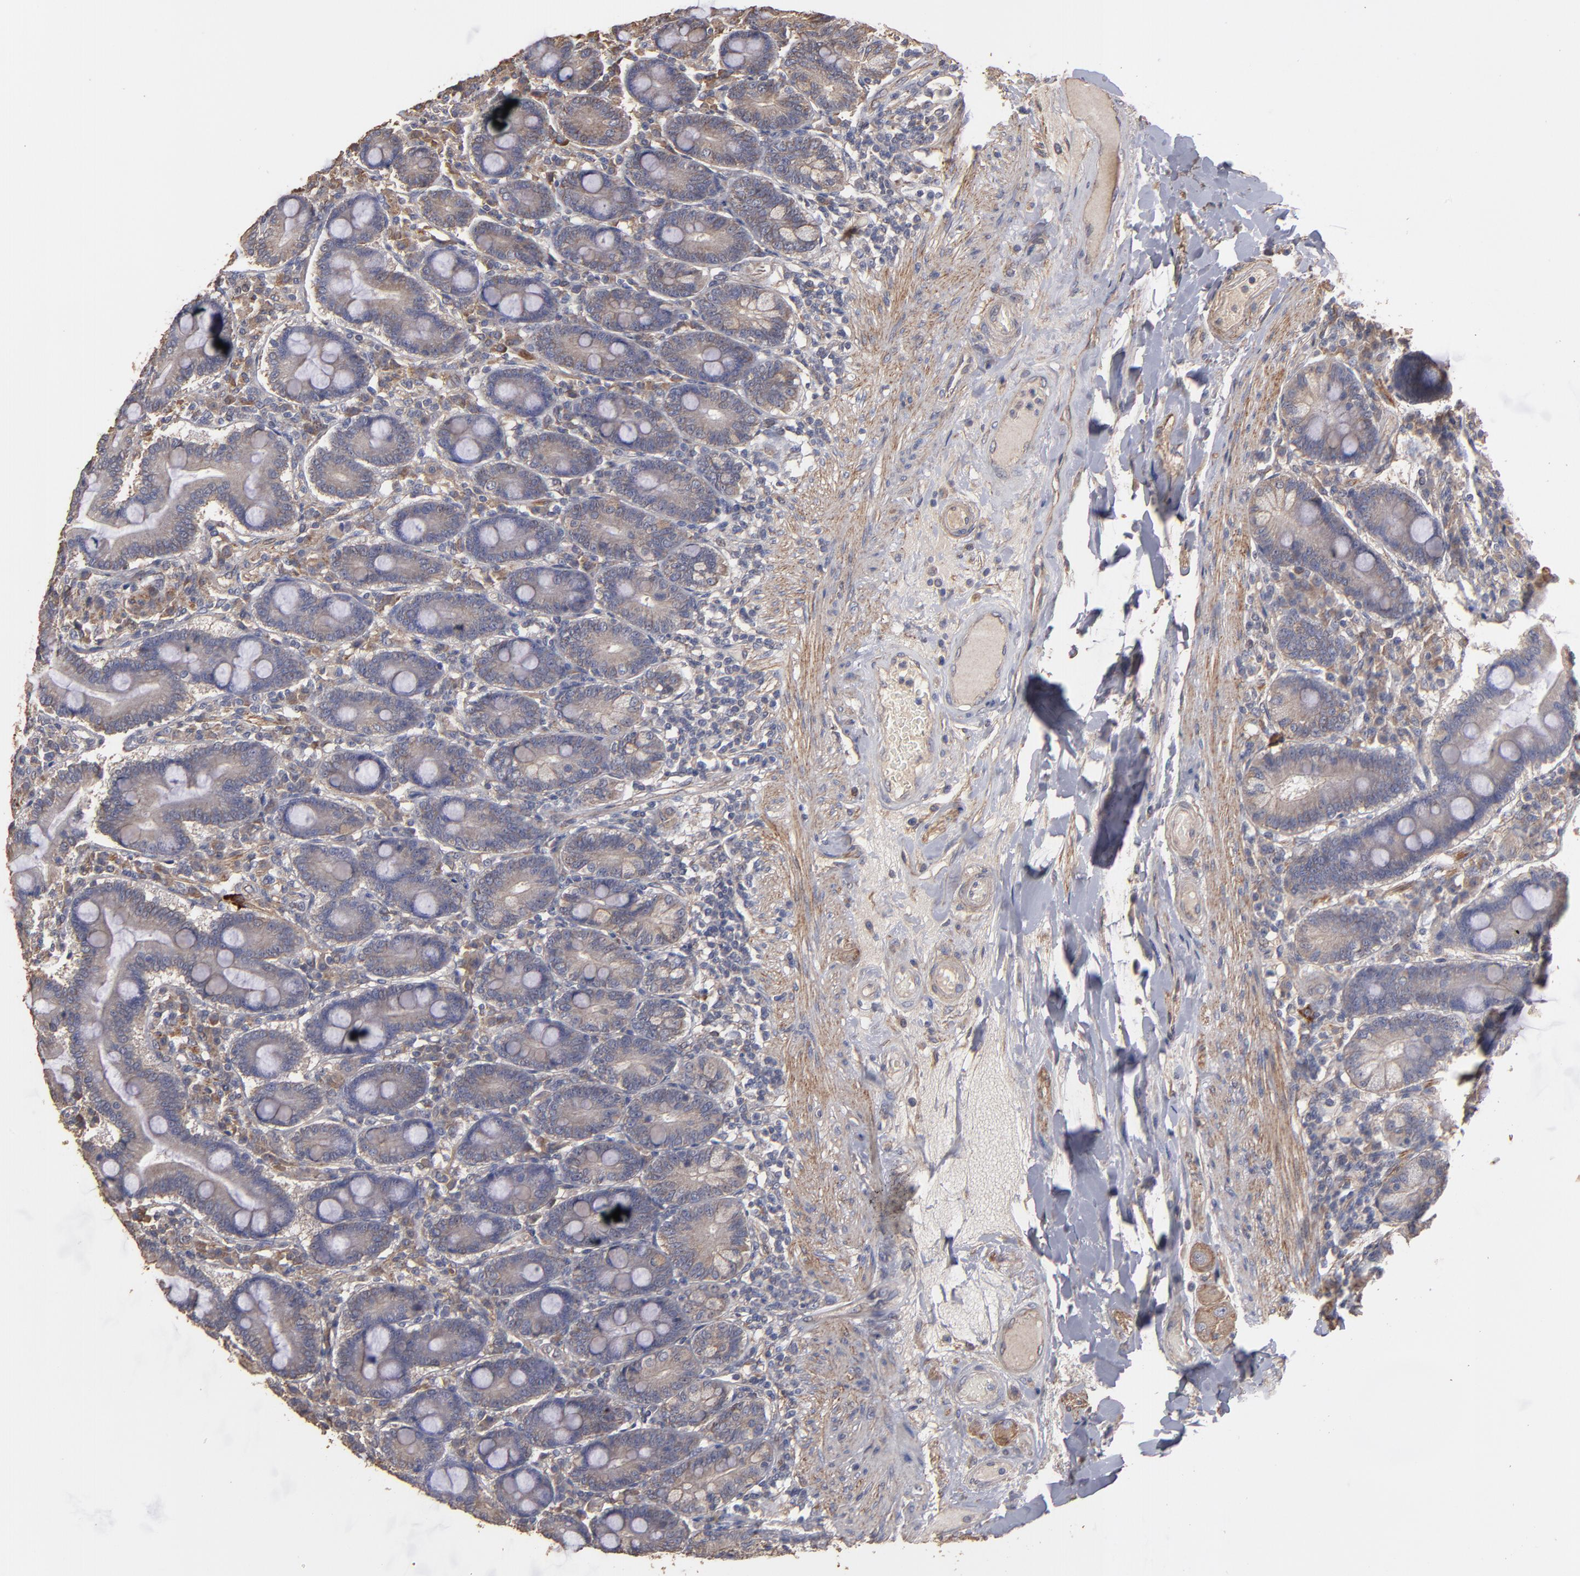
{"staining": {"intensity": "weak", "quantity": ">75%", "location": "cytoplasmic/membranous"}, "tissue": "duodenum", "cell_type": "Glandular cells", "image_type": "normal", "snomed": [{"axis": "morphology", "description": "Normal tissue, NOS"}, {"axis": "topography", "description": "Duodenum"}], "caption": "This histopathology image displays immunohistochemistry (IHC) staining of benign human duodenum, with low weak cytoplasmic/membranous expression in about >75% of glandular cells.", "gene": "DMD", "patient": {"sex": "female", "age": 64}}